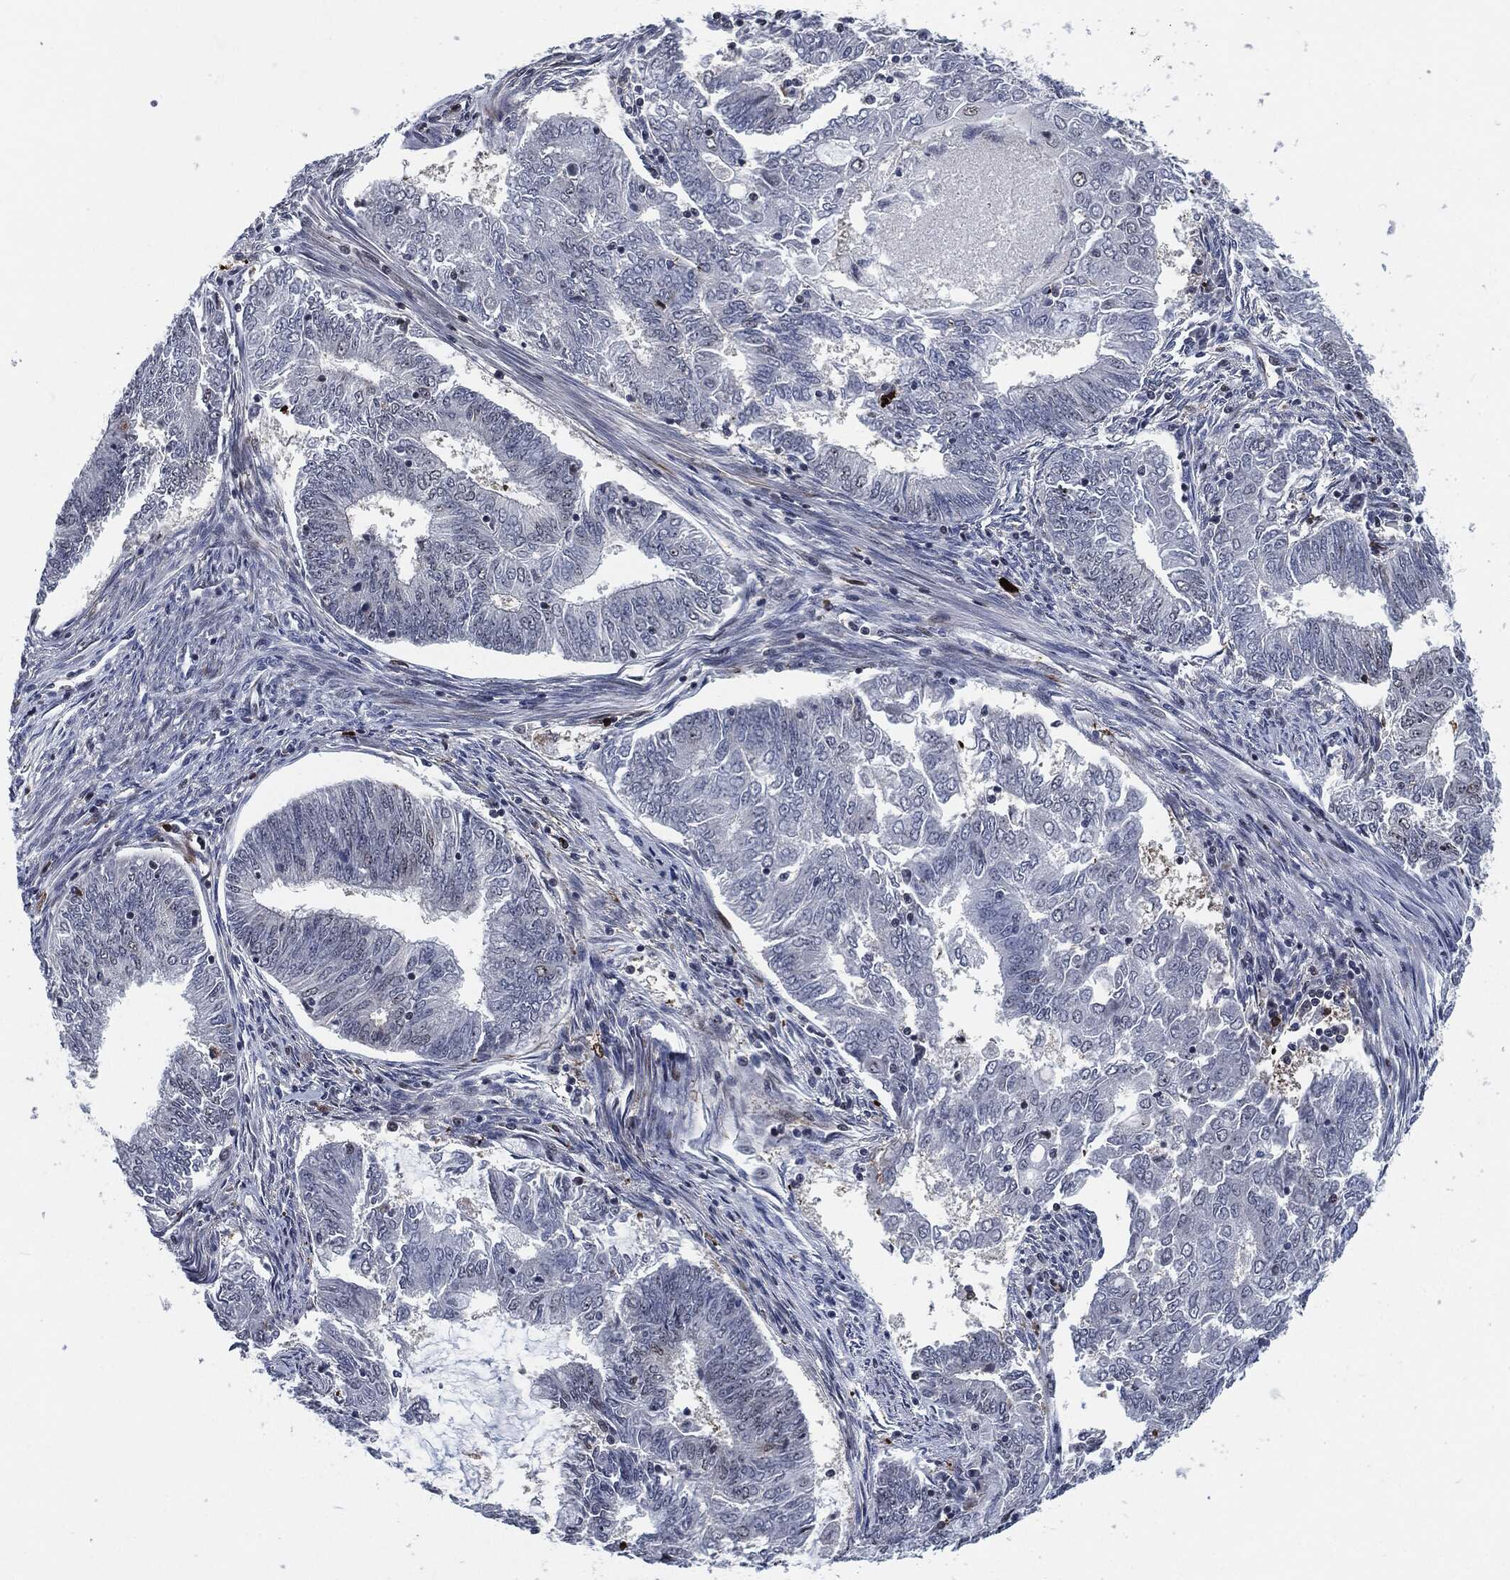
{"staining": {"intensity": "weak", "quantity": "<25%", "location": "nuclear"}, "tissue": "endometrial cancer", "cell_type": "Tumor cells", "image_type": "cancer", "snomed": [{"axis": "morphology", "description": "Adenocarcinoma, NOS"}, {"axis": "topography", "description": "Endometrium"}], "caption": "Immunohistochemistry (IHC) photomicrograph of endometrial adenocarcinoma stained for a protein (brown), which displays no expression in tumor cells.", "gene": "AKT2", "patient": {"sex": "female", "age": 62}}